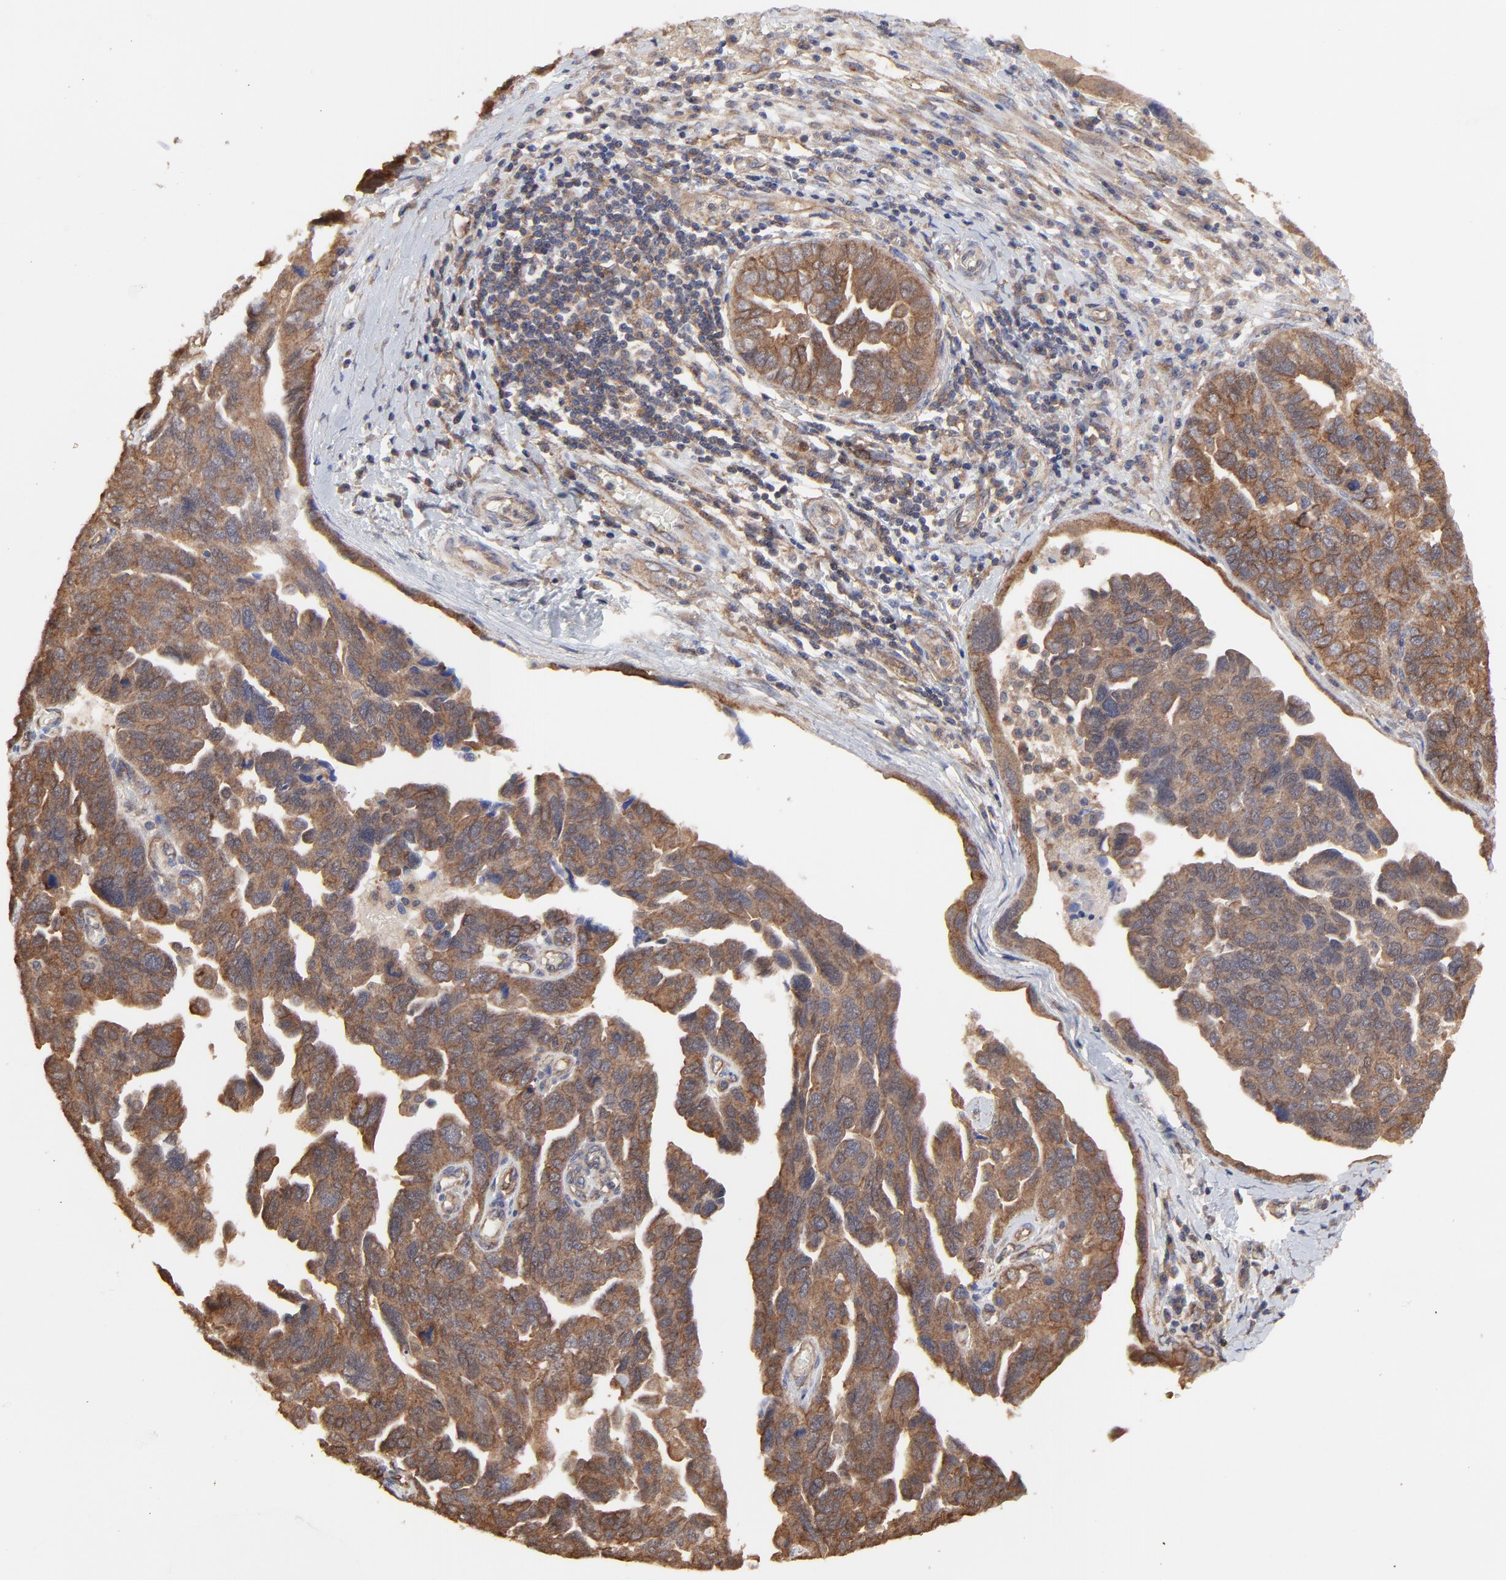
{"staining": {"intensity": "moderate", "quantity": ">75%", "location": "cytoplasmic/membranous"}, "tissue": "ovarian cancer", "cell_type": "Tumor cells", "image_type": "cancer", "snomed": [{"axis": "morphology", "description": "Cystadenocarcinoma, serous, NOS"}, {"axis": "topography", "description": "Ovary"}], "caption": "This micrograph reveals serous cystadenocarcinoma (ovarian) stained with IHC to label a protein in brown. The cytoplasmic/membranous of tumor cells show moderate positivity for the protein. Nuclei are counter-stained blue.", "gene": "ARMT1", "patient": {"sex": "female", "age": 64}}